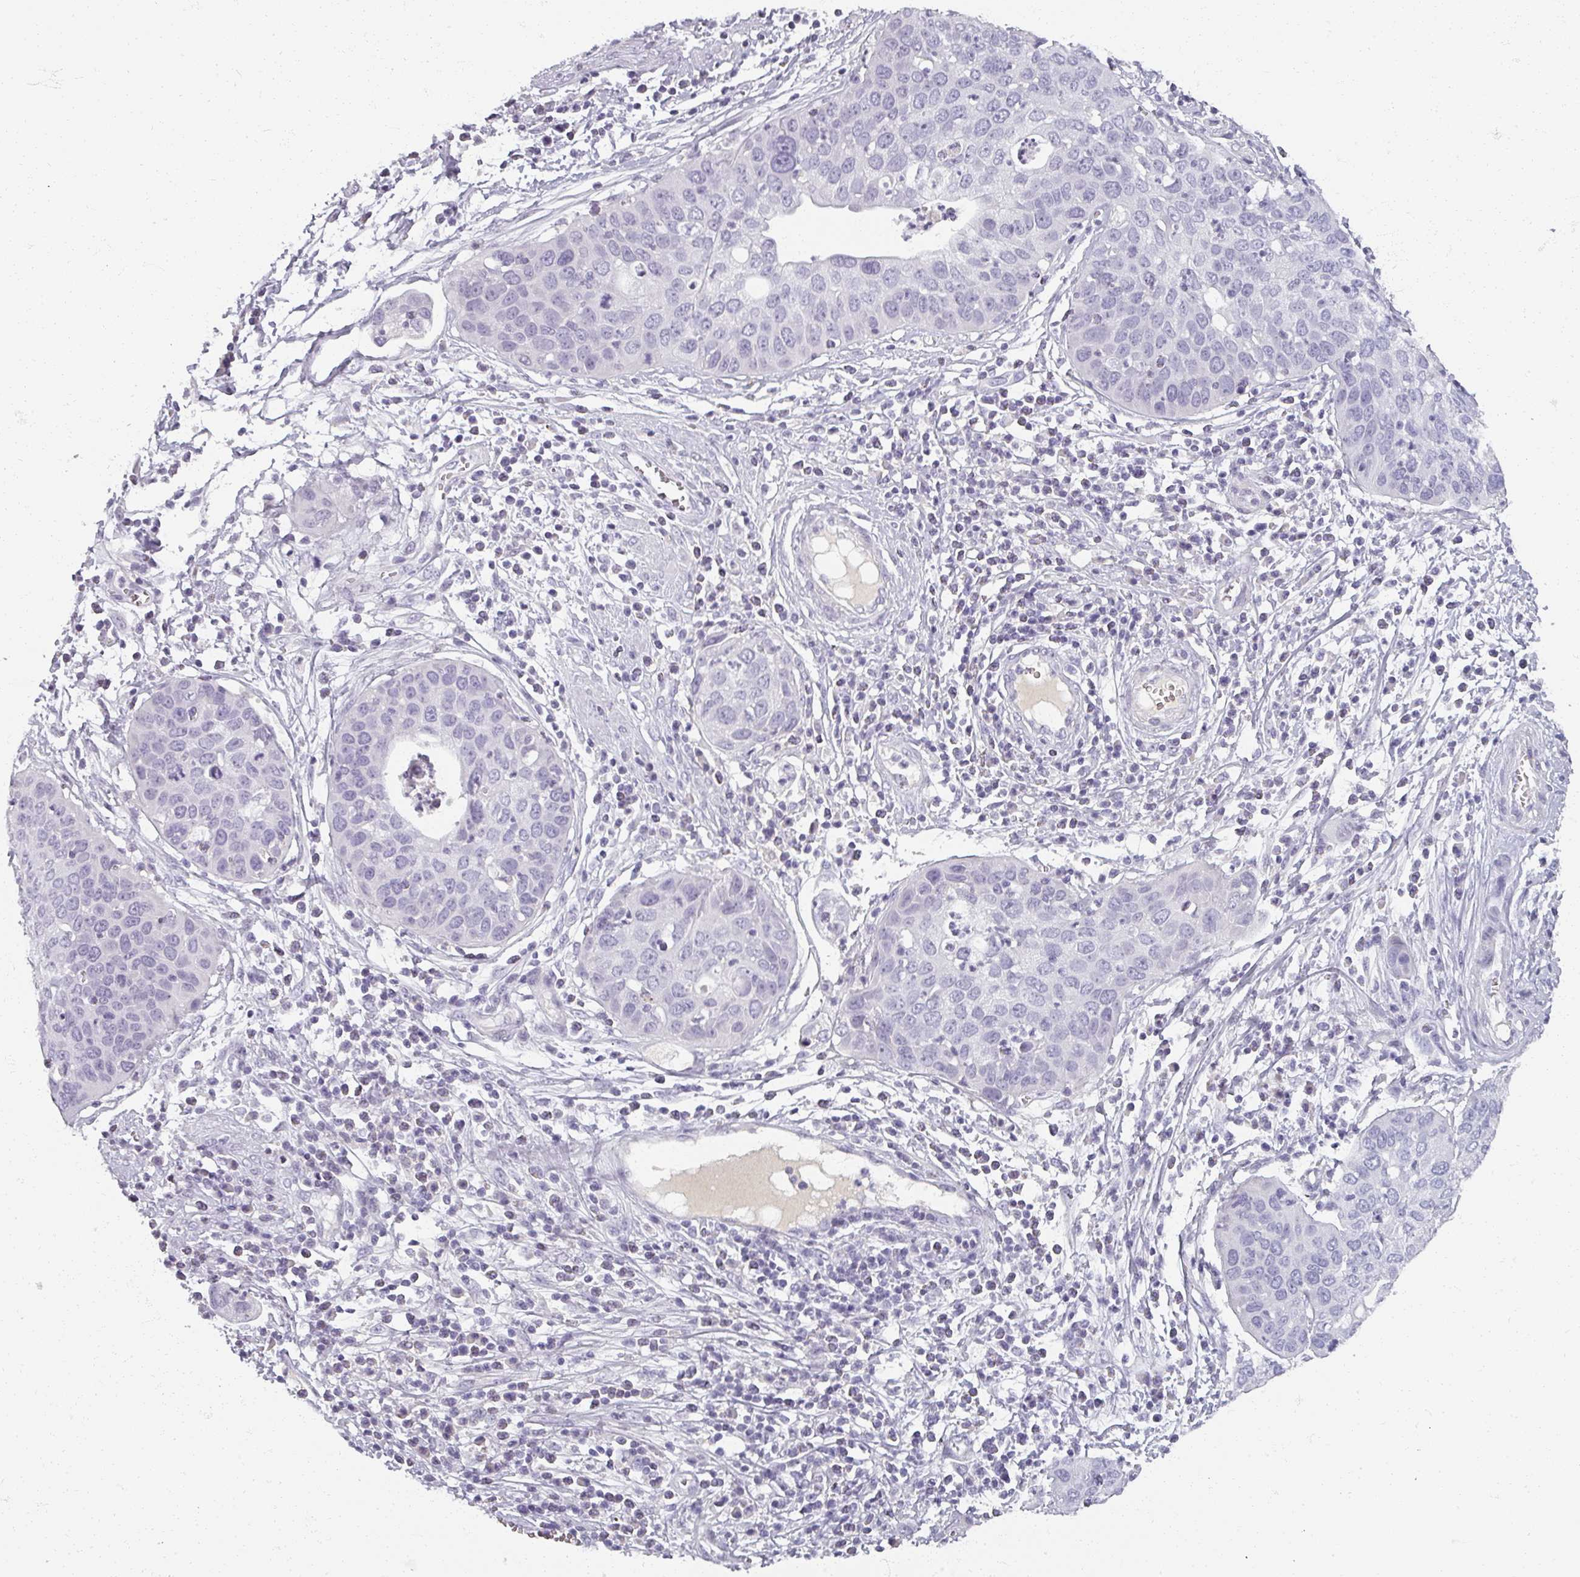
{"staining": {"intensity": "negative", "quantity": "none", "location": "none"}, "tissue": "cervical cancer", "cell_type": "Tumor cells", "image_type": "cancer", "snomed": [{"axis": "morphology", "description": "Squamous cell carcinoma, NOS"}, {"axis": "topography", "description": "Cervix"}], "caption": "Micrograph shows no protein expression in tumor cells of cervical cancer (squamous cell carcinoma) tissue.", "gene": "REG3G", "patient": {"sex": "female", "age": 36}}